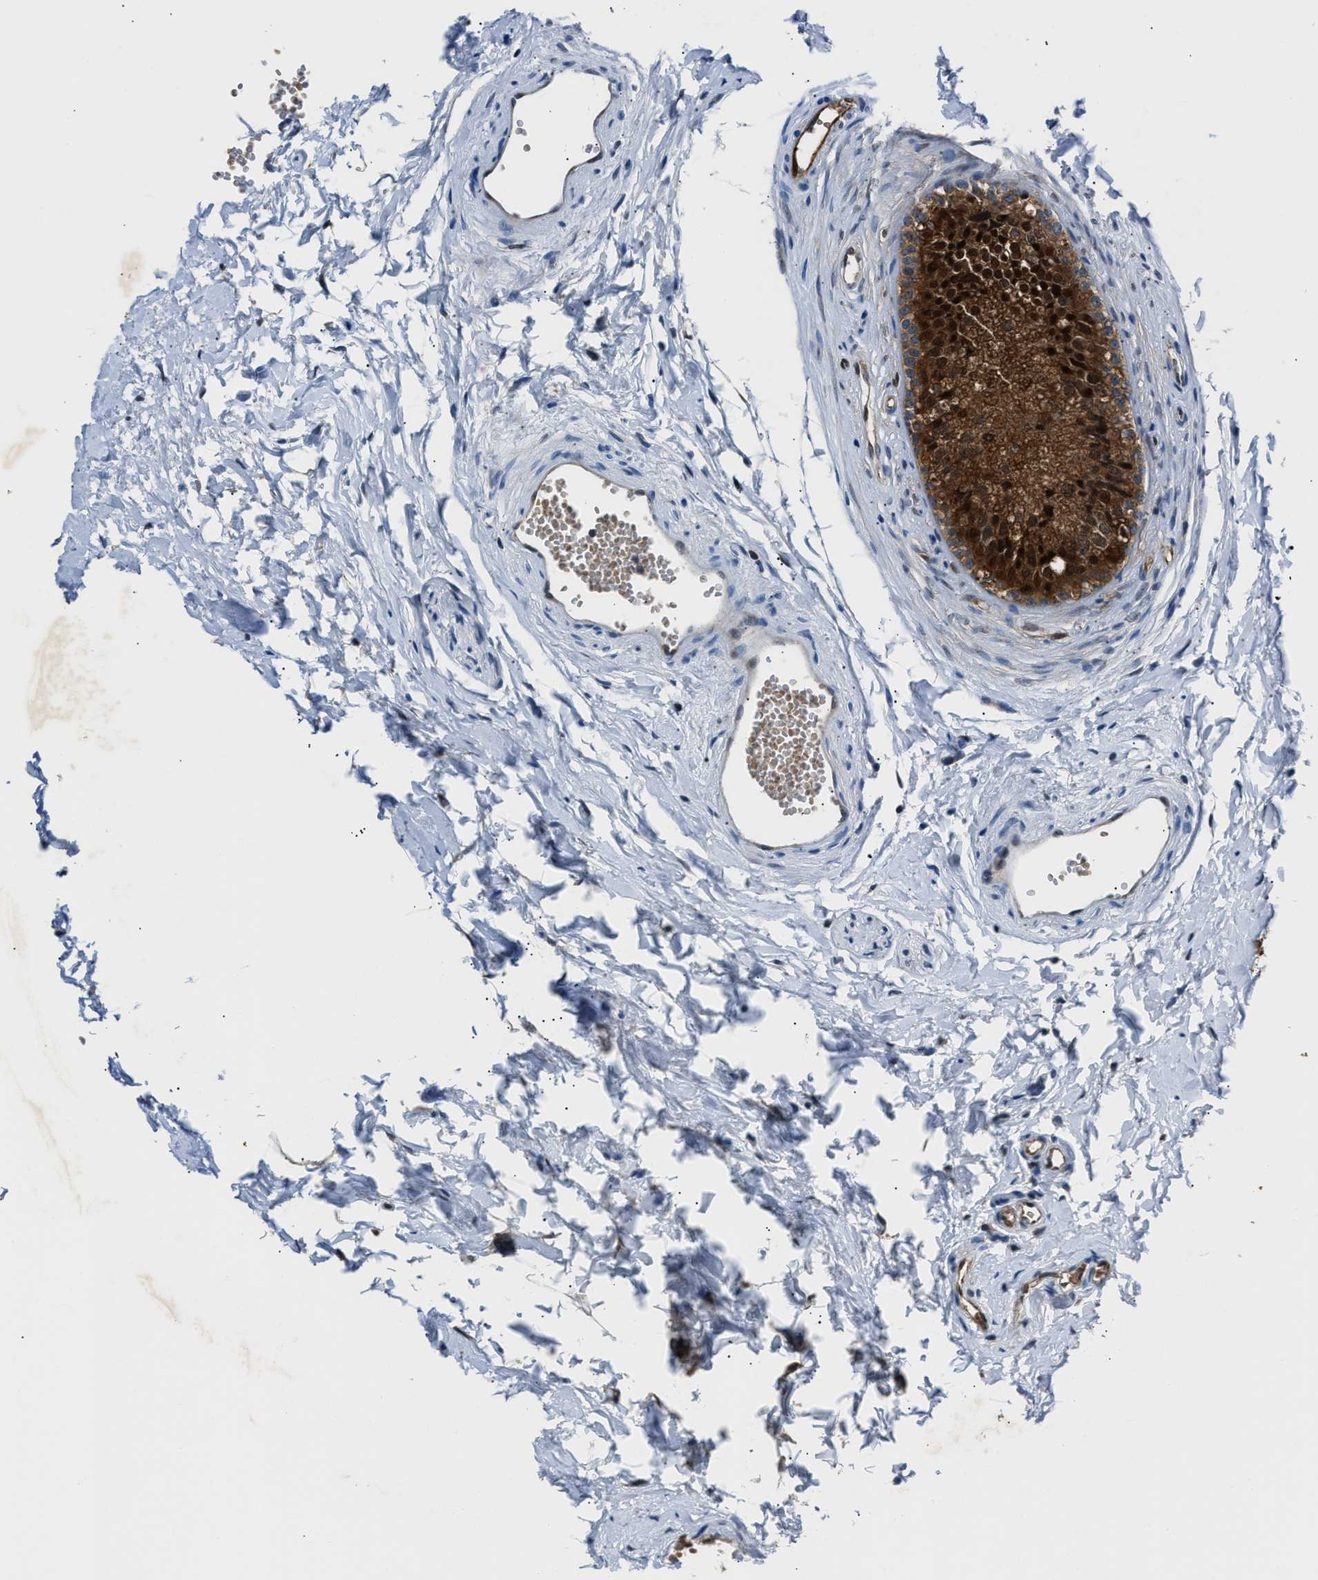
{"staining": {"intensity": "strong", "quantity": ">75%", "location": "cytoplasmic/membranous,nuclear"}, "tissue": "epididymis", "cell_type": "Glandular cells", "image_type": "normal", "snomed": [{"axis": "morphology", "description": "Normal tissue, NOS"}, {"axis": "topography", "description": "Epididymis"}], "caption": "A high-resolution histopathology image shows IHC staining of benign epididymis, which reveals strong cytoplasmic/membranous,nuclear staining in approximately >75% of glandular cells.", "gene": "PPA1", "patient": {"sex": "male", "age": 56}}